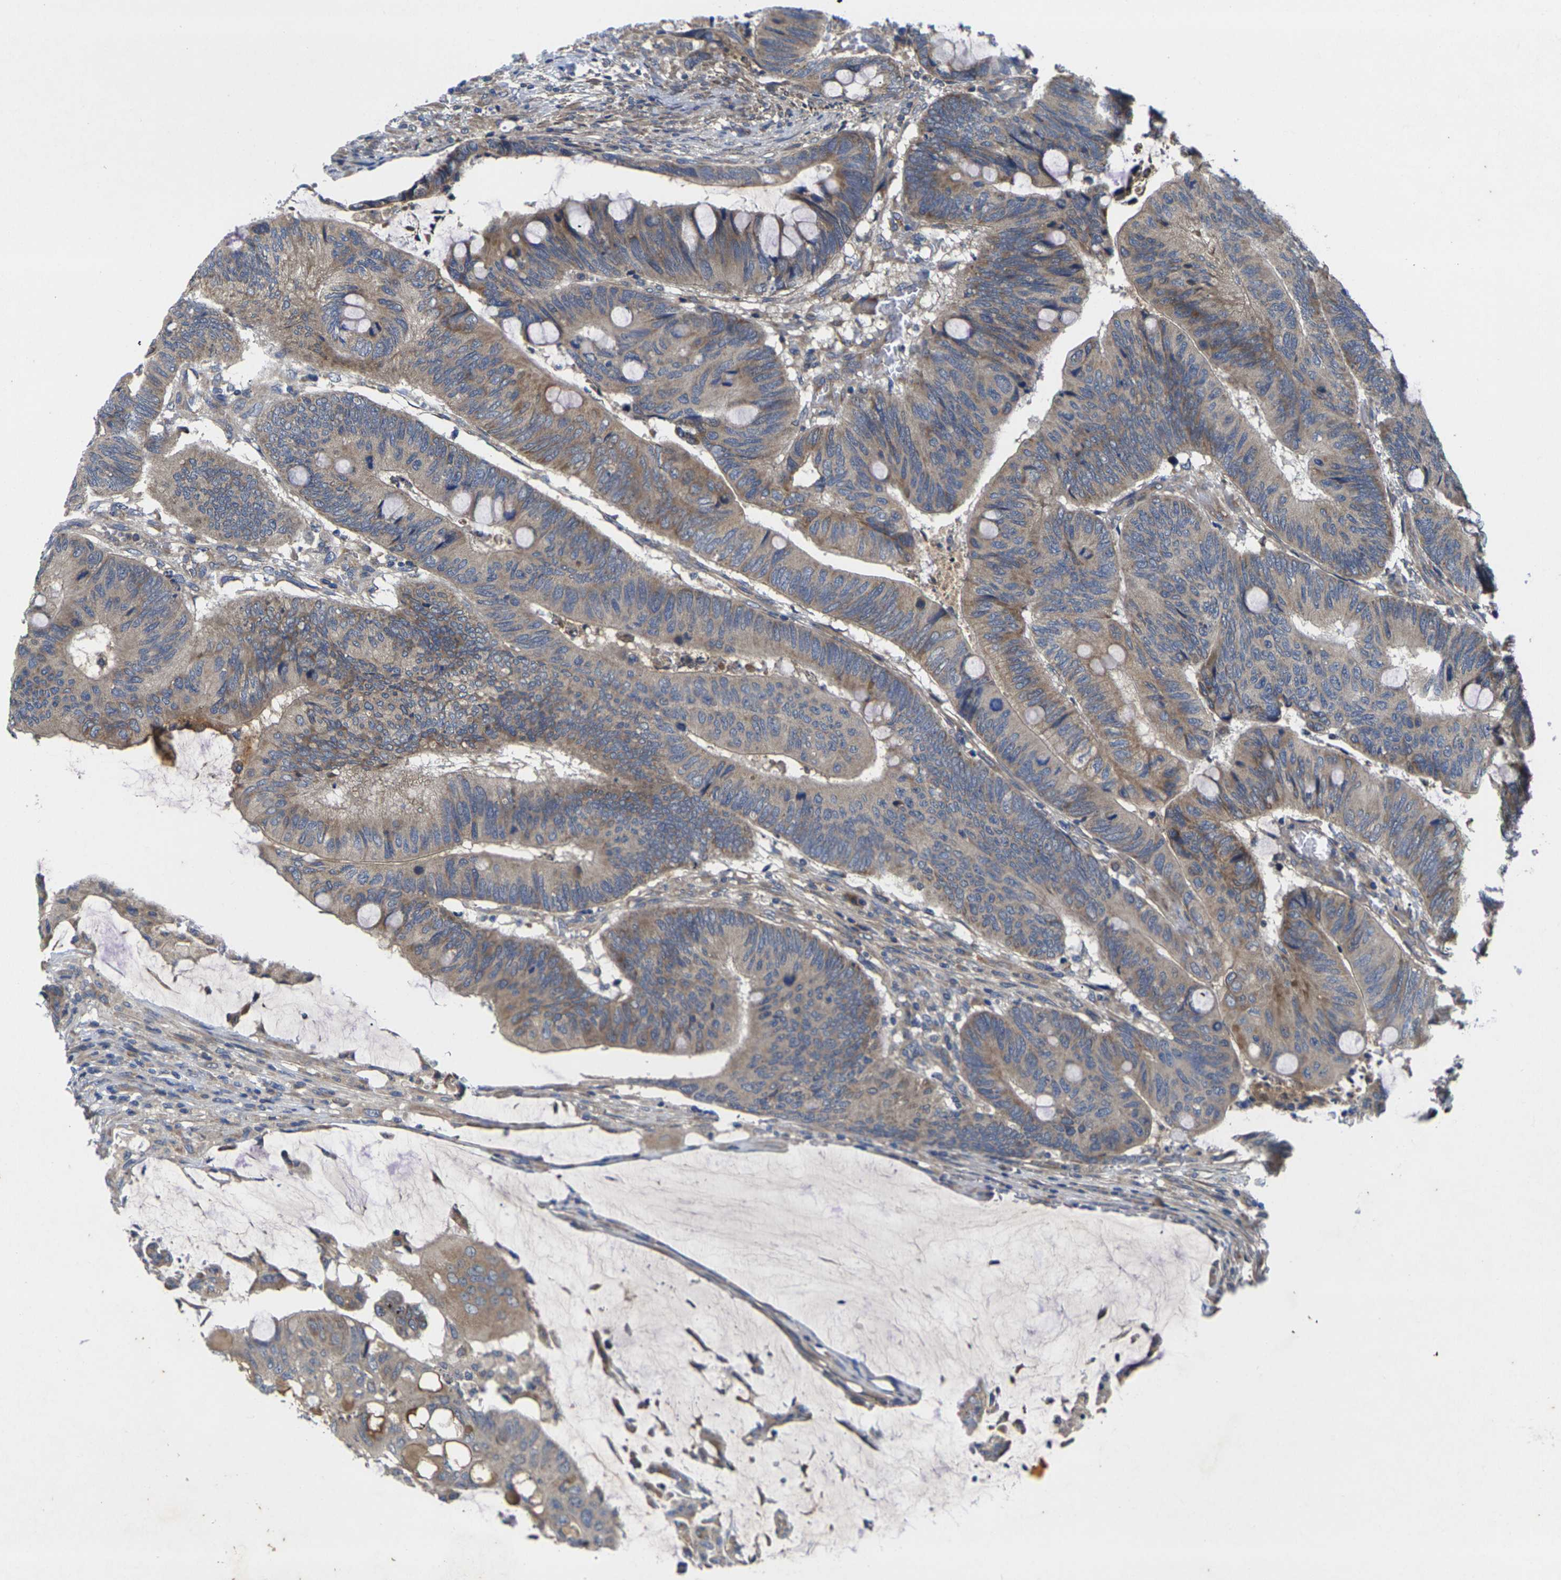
{"staining": {"intensity": "moderate", "quantity": ">75%", "location": "cytoplasmic/membranous"}, "tissue": "colorectal cancer", "cell_type": "Tumor cells", "image_type": "cancer", "snomed": [{"axis": "morphology", "description": "Normal tissue, NOS"}, {"axis": "morphology", "description": "Adenocarcinoma, NOS"}, {"axis": "topography", "description": "Rectum"}, {"axis": "topography", "description": "Peripheral nerve tissue"}], "caption": "IHC (DAB (3,3'-diaminobenzidine)) staining of human colorectal adenocarcinoma shows moderate cytoplasmic/membranous protein positivity in about >75% of tumor cells.", "gene": "KIF1B", "patient": {"sex": "male", "age": 92}}